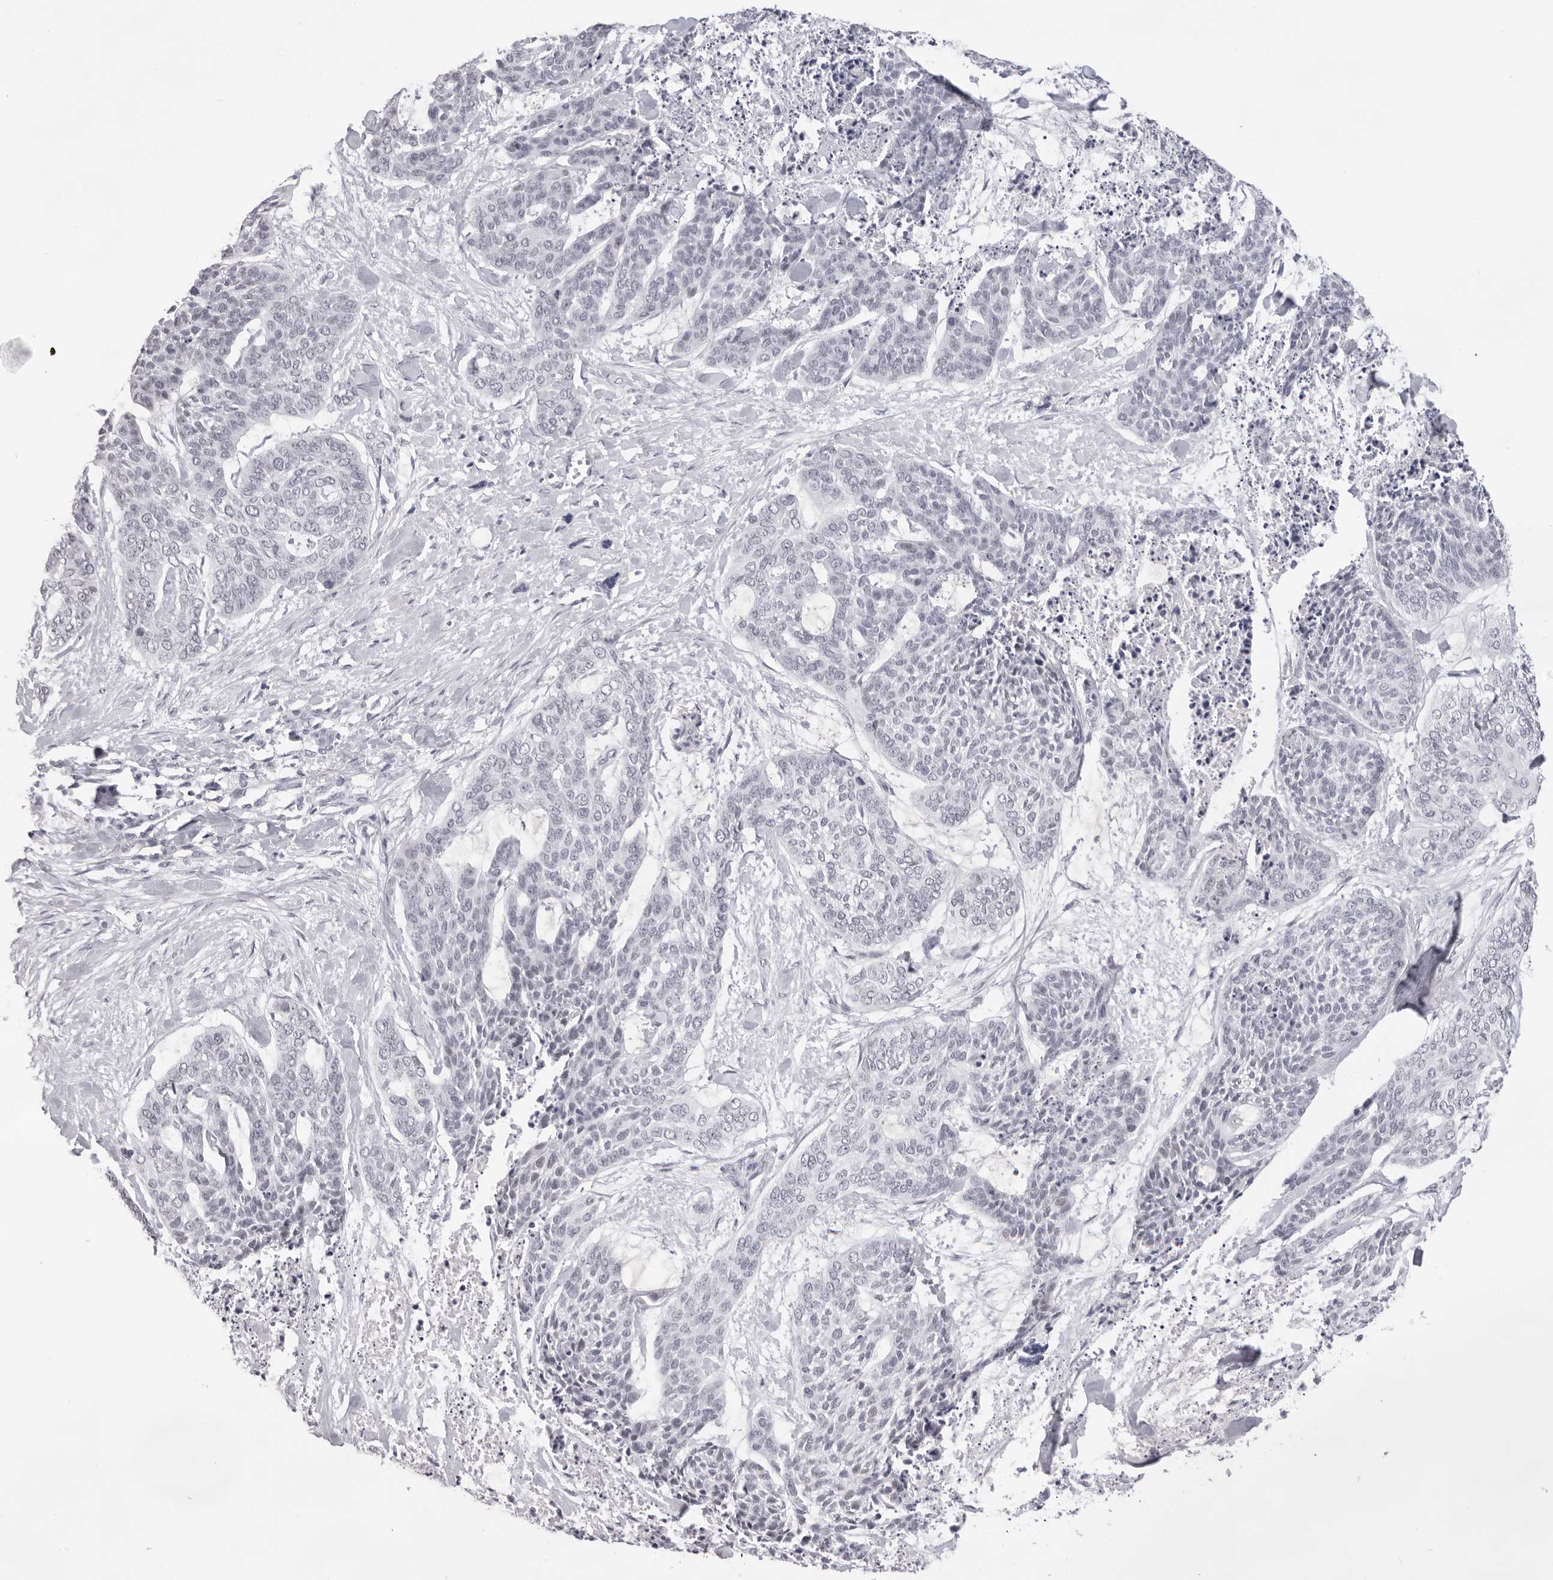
{"staining": {"intensity": "negative", "quantity": "none", "location": "none"}, "tissue": "skin cancer", "cell_type": "Tumor cells", "image_type": "cancer", "snomed": [{"axis": "morphology", "description": "Basal cell carcinoma"}, {"axis": "topography", "description": "Skin"}], "caption": "This is an immunohistochemistry (IHC) image of skin cancer. There is no staining in tumor cells.", "gene": "KLK12", "patient": {"sex": "female", "age": 64}}